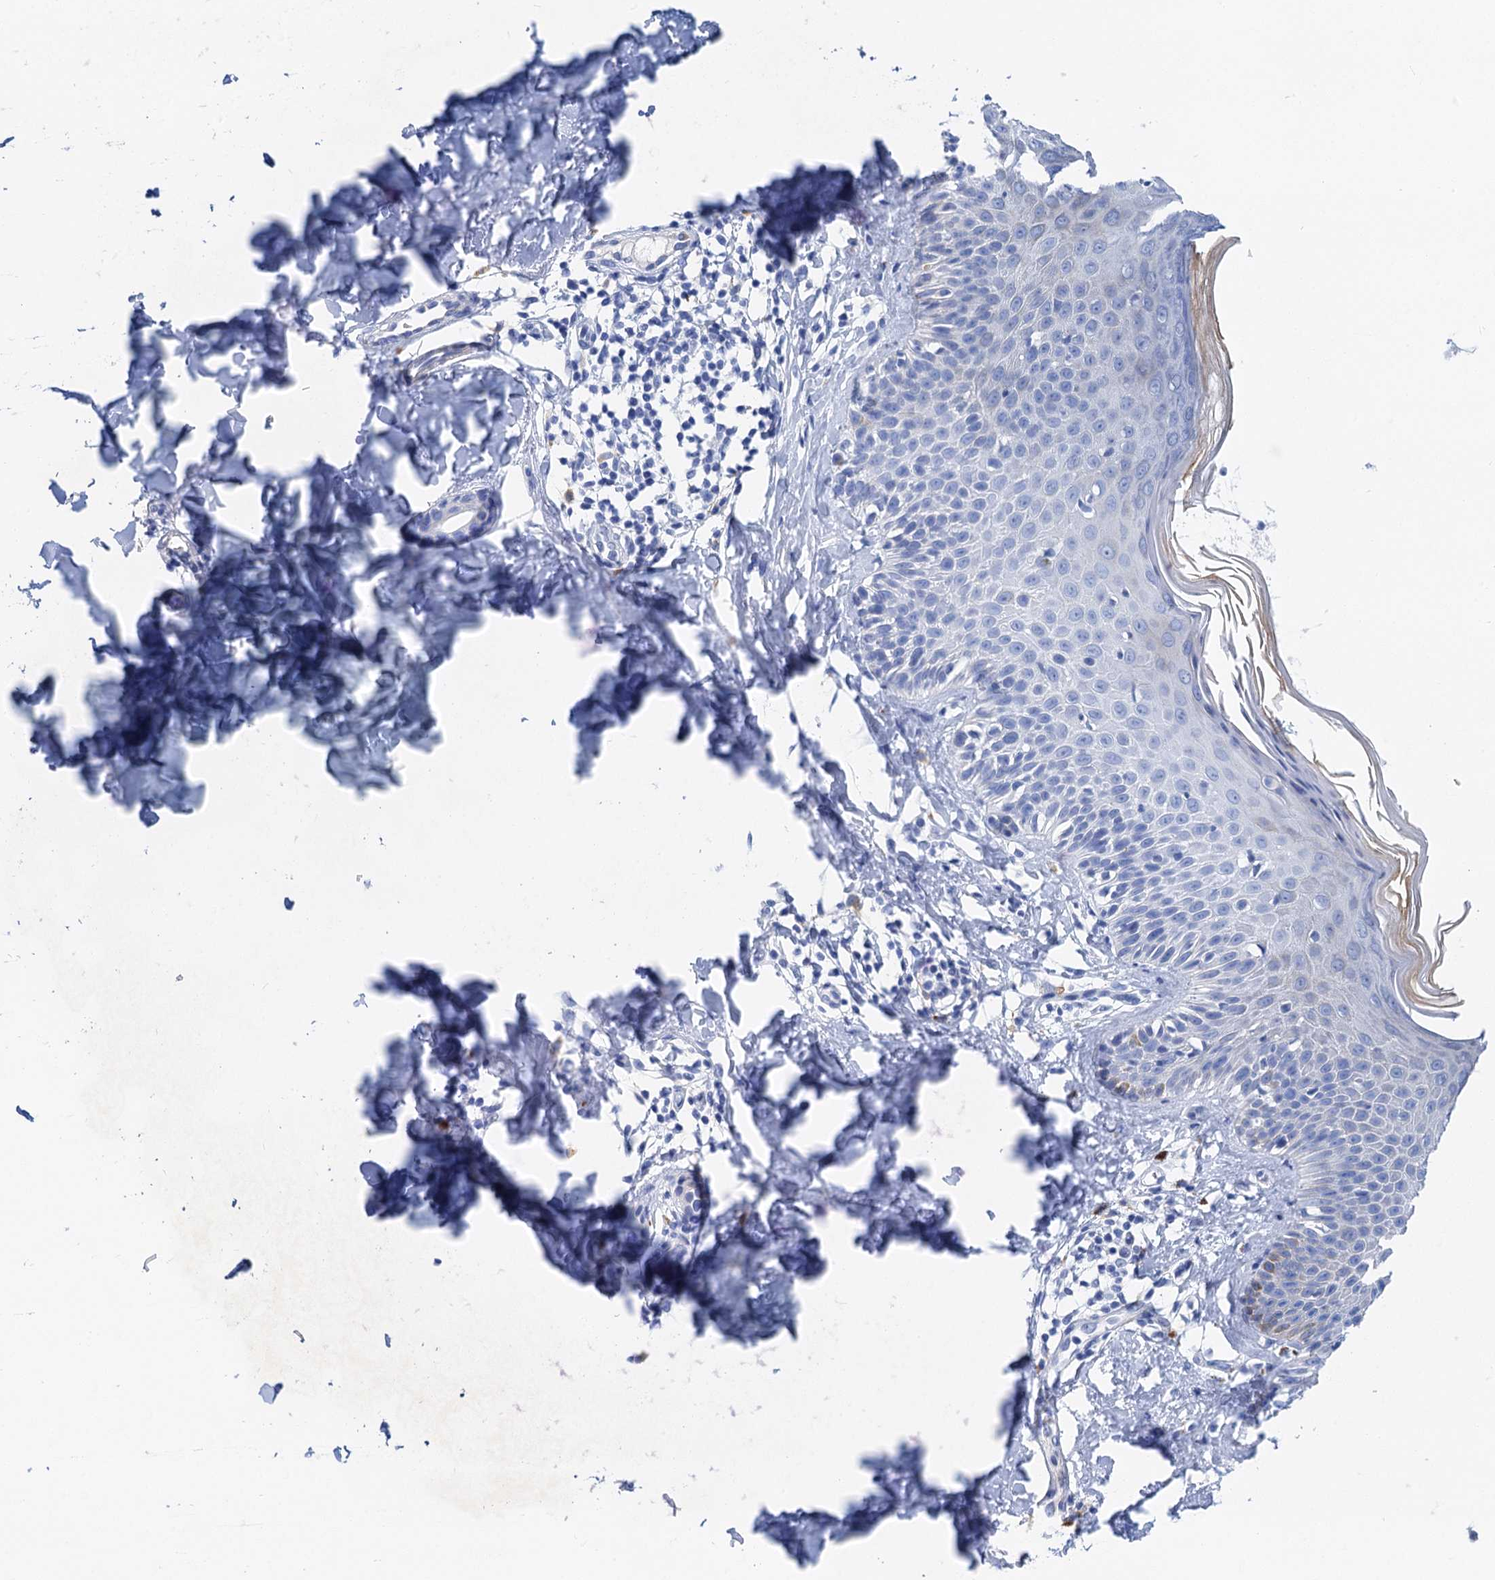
{"staining": {"intensity": "negative", "quantity": "none", "location": "none"}, "tissue": "skin", "cell_type": "Fibroblasts", "image_type": "normal", "snomed": [{"axis": "morphology", "description": "Normal tissue, NOS"}, {"axis": "topography", "description": "Skin"}], "caption": "Benign skin was stained to show a protein in brown. There is no significant staining in fibroblasts.", "gene": "NLRP10", "patient": {"sex": "male", "age": 52}}